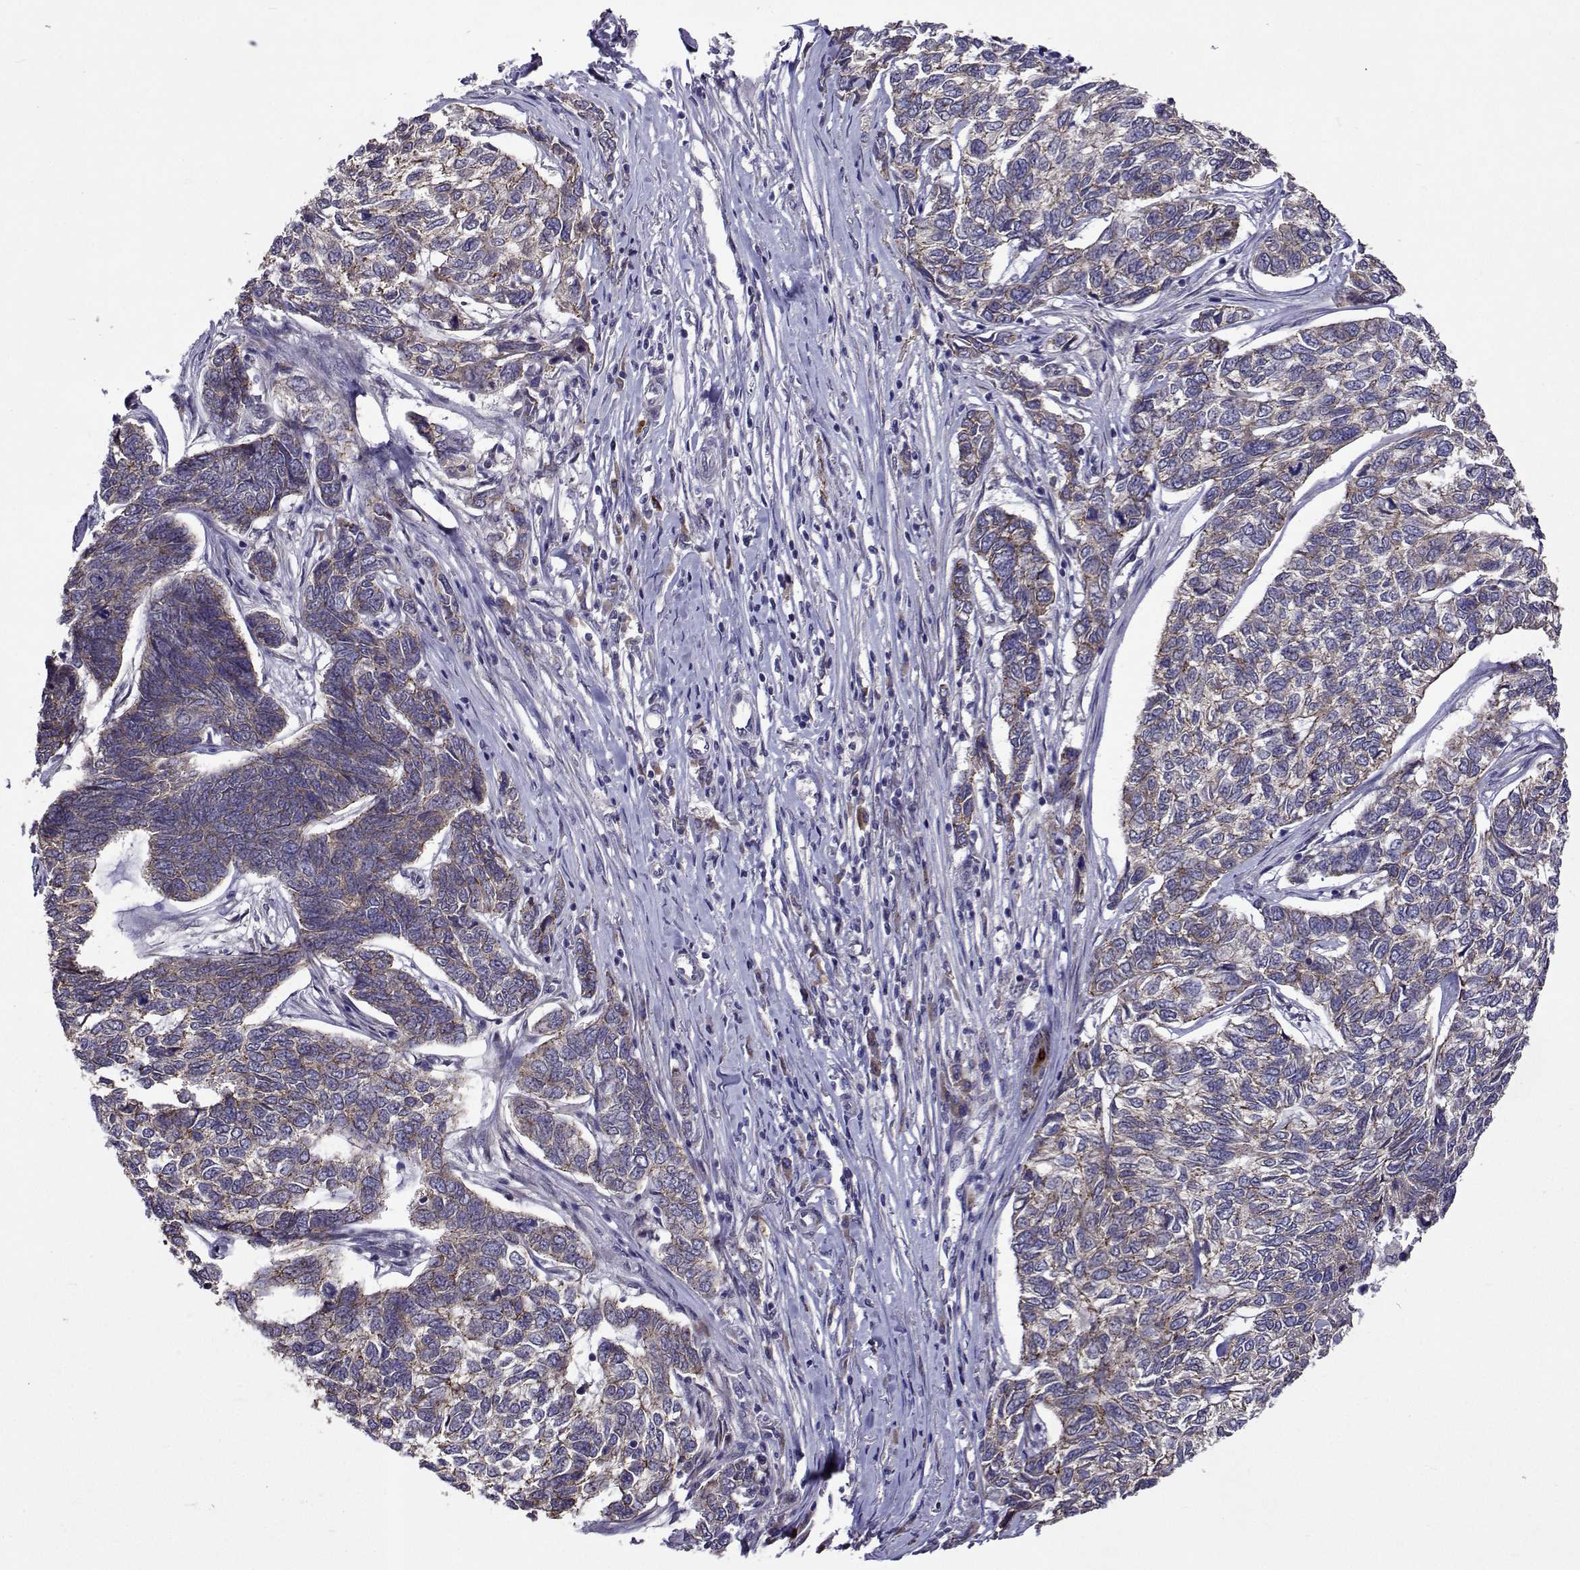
{"staining": {"intensity": "weak", "quantity": ">75%", "location": "cytoplasmic/membranous"}, "tissue": "skin cancer", "cell_type": "Tumor cells", "image_type": "cancer", "snomed": [{"axis": "morphology", "description": "Basal cell carcinoma"}, {"axis": "topography", "description": "Skin"}], "caption": "This is a histology image of immunohistochemistry staining of skin basal cell carcinoma, which shows weak staining in the cytoplasmic/membranous of tumor cells.", "gene": "TARBP2", "patient": {"sex": "female", "age": 65}}